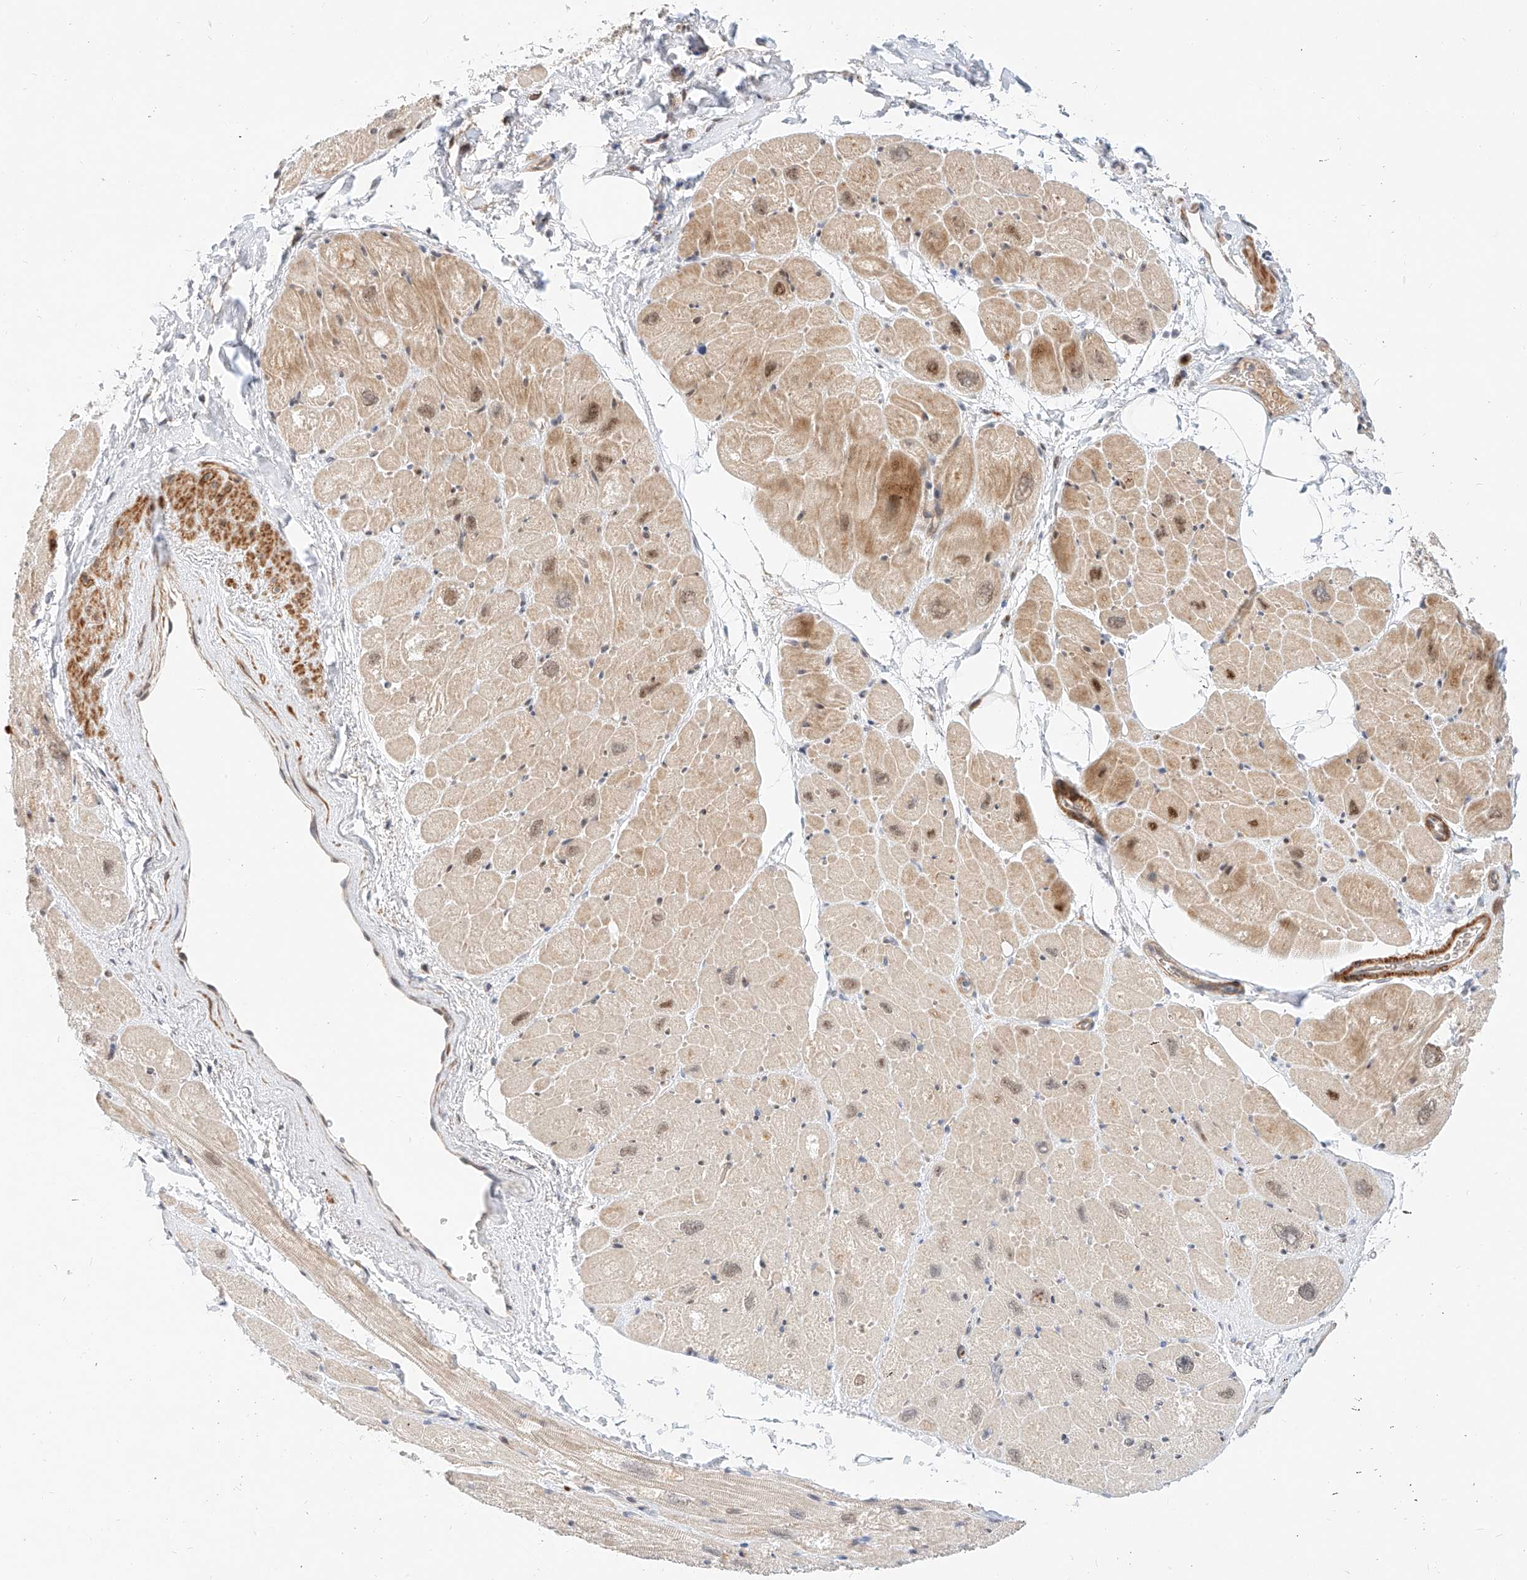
{"staining": {"intensity": "moderate", "quantity": "25%-75%", "location": "cytoplasmic/membranous,nuclear"}, "tissue": "heart muscle", "cell_type": "Cardiomyocytes", "image_type": "normal", "snomed": [{"axis": "morphology", "description": "Normal tissue, NOS"}, {"axis": "topography", "description": "Heart"}], "caption": "DAB immunohistochemical staining of benign heart muscle shows moderate cytoplasmic/membranous,nuclear protein staining in approximately 25%-75% of cardiomyocytes.", "gene": "CBX8", "patient": {"sex": "male", "age": 50}}